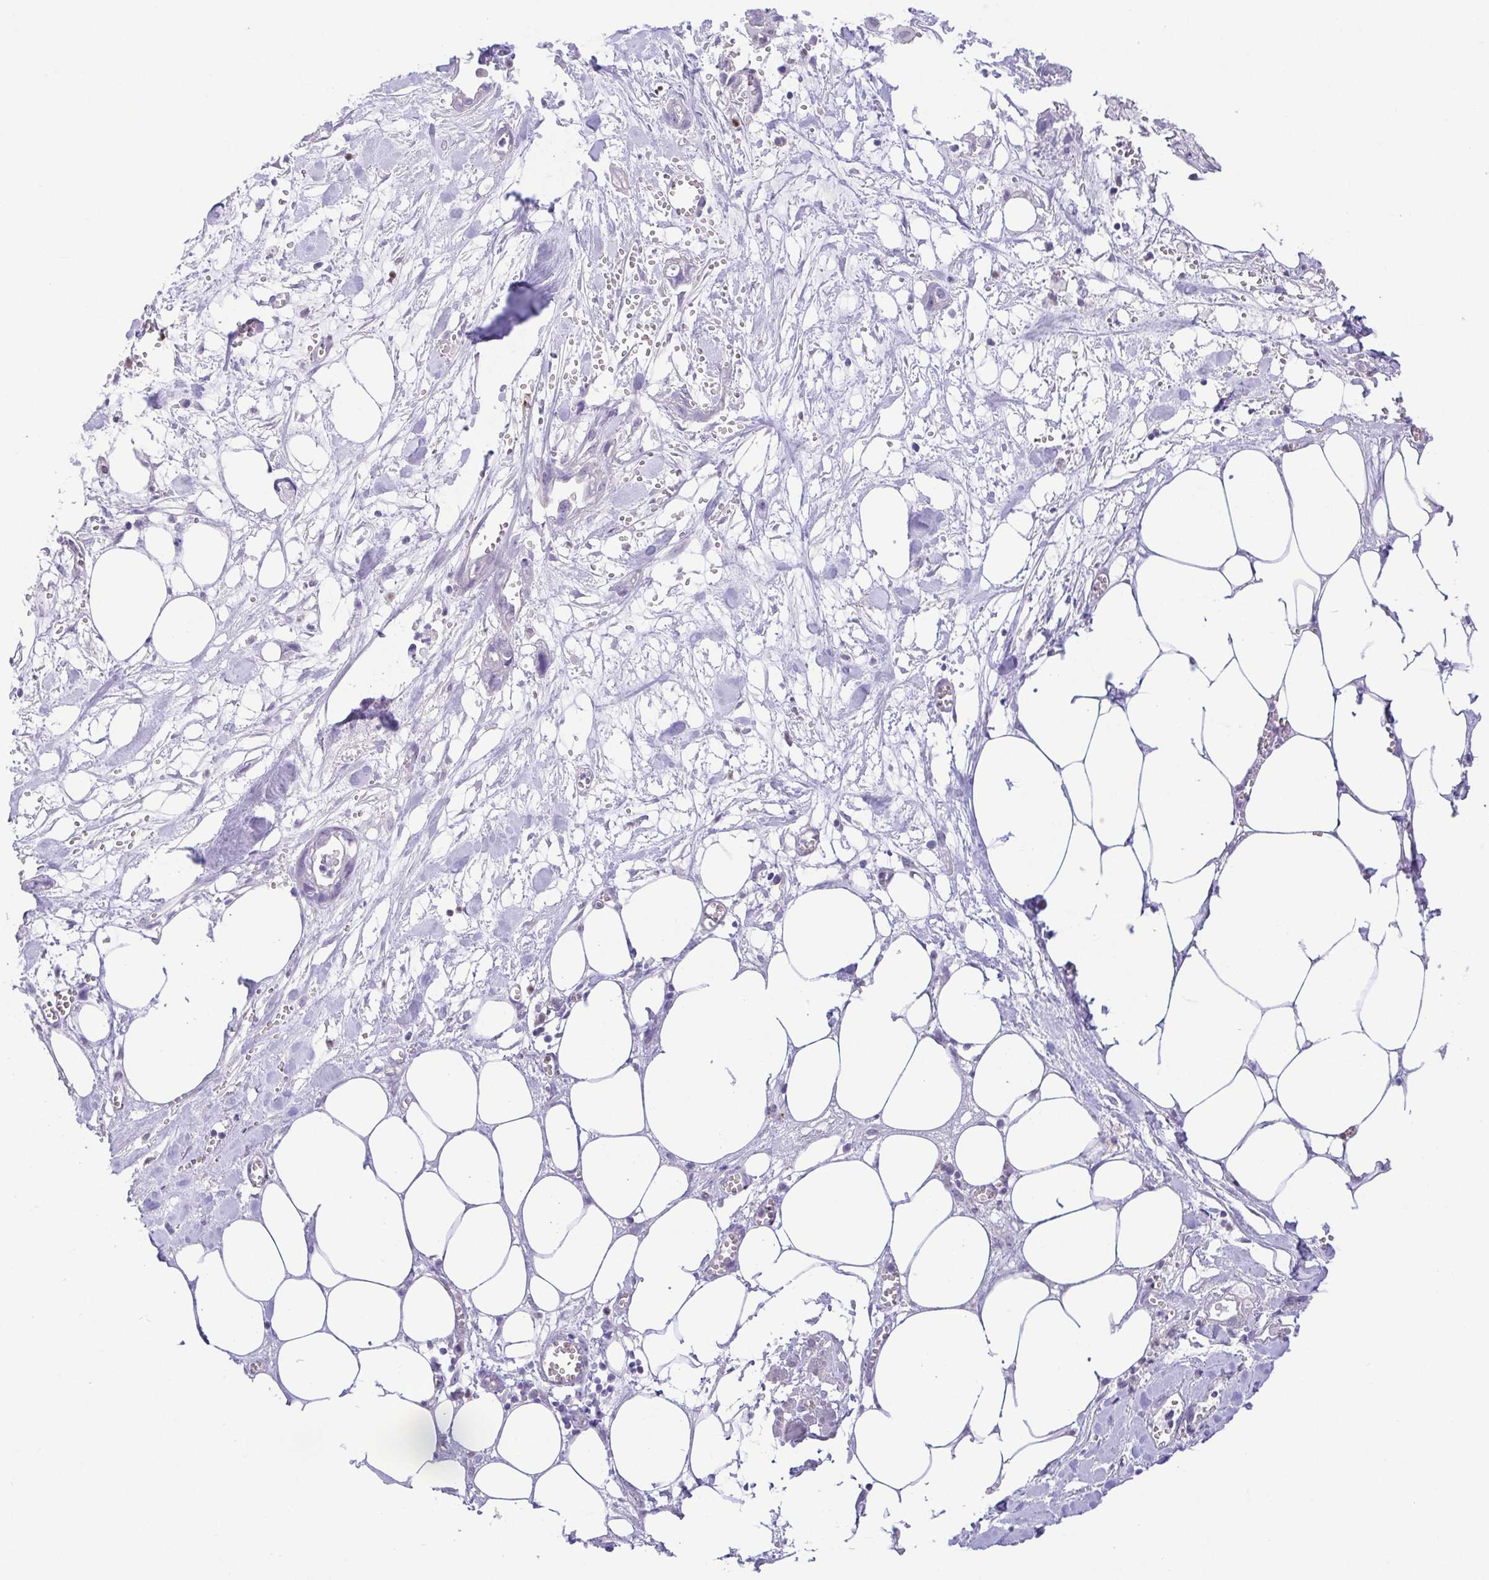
{"staining": {"intensity": "negative", "quantity": "none", "location": "none"}, "tissue": "pancreatic cancer", "cell_type": "Tumor cells", "image_type": "cancer", "snomed": [{"axis": "morphology", "description": "Adenocarcinoma, NOS"}, {"axis": "topography", "description": "Pancreas"}], "caption": "Histopathology image shows no significant protein staining in tumor cells of pancreatic cancer (adenocarcinoma).", "gene": "EPB42", "patient": {"sex": "female", "age": 73}}